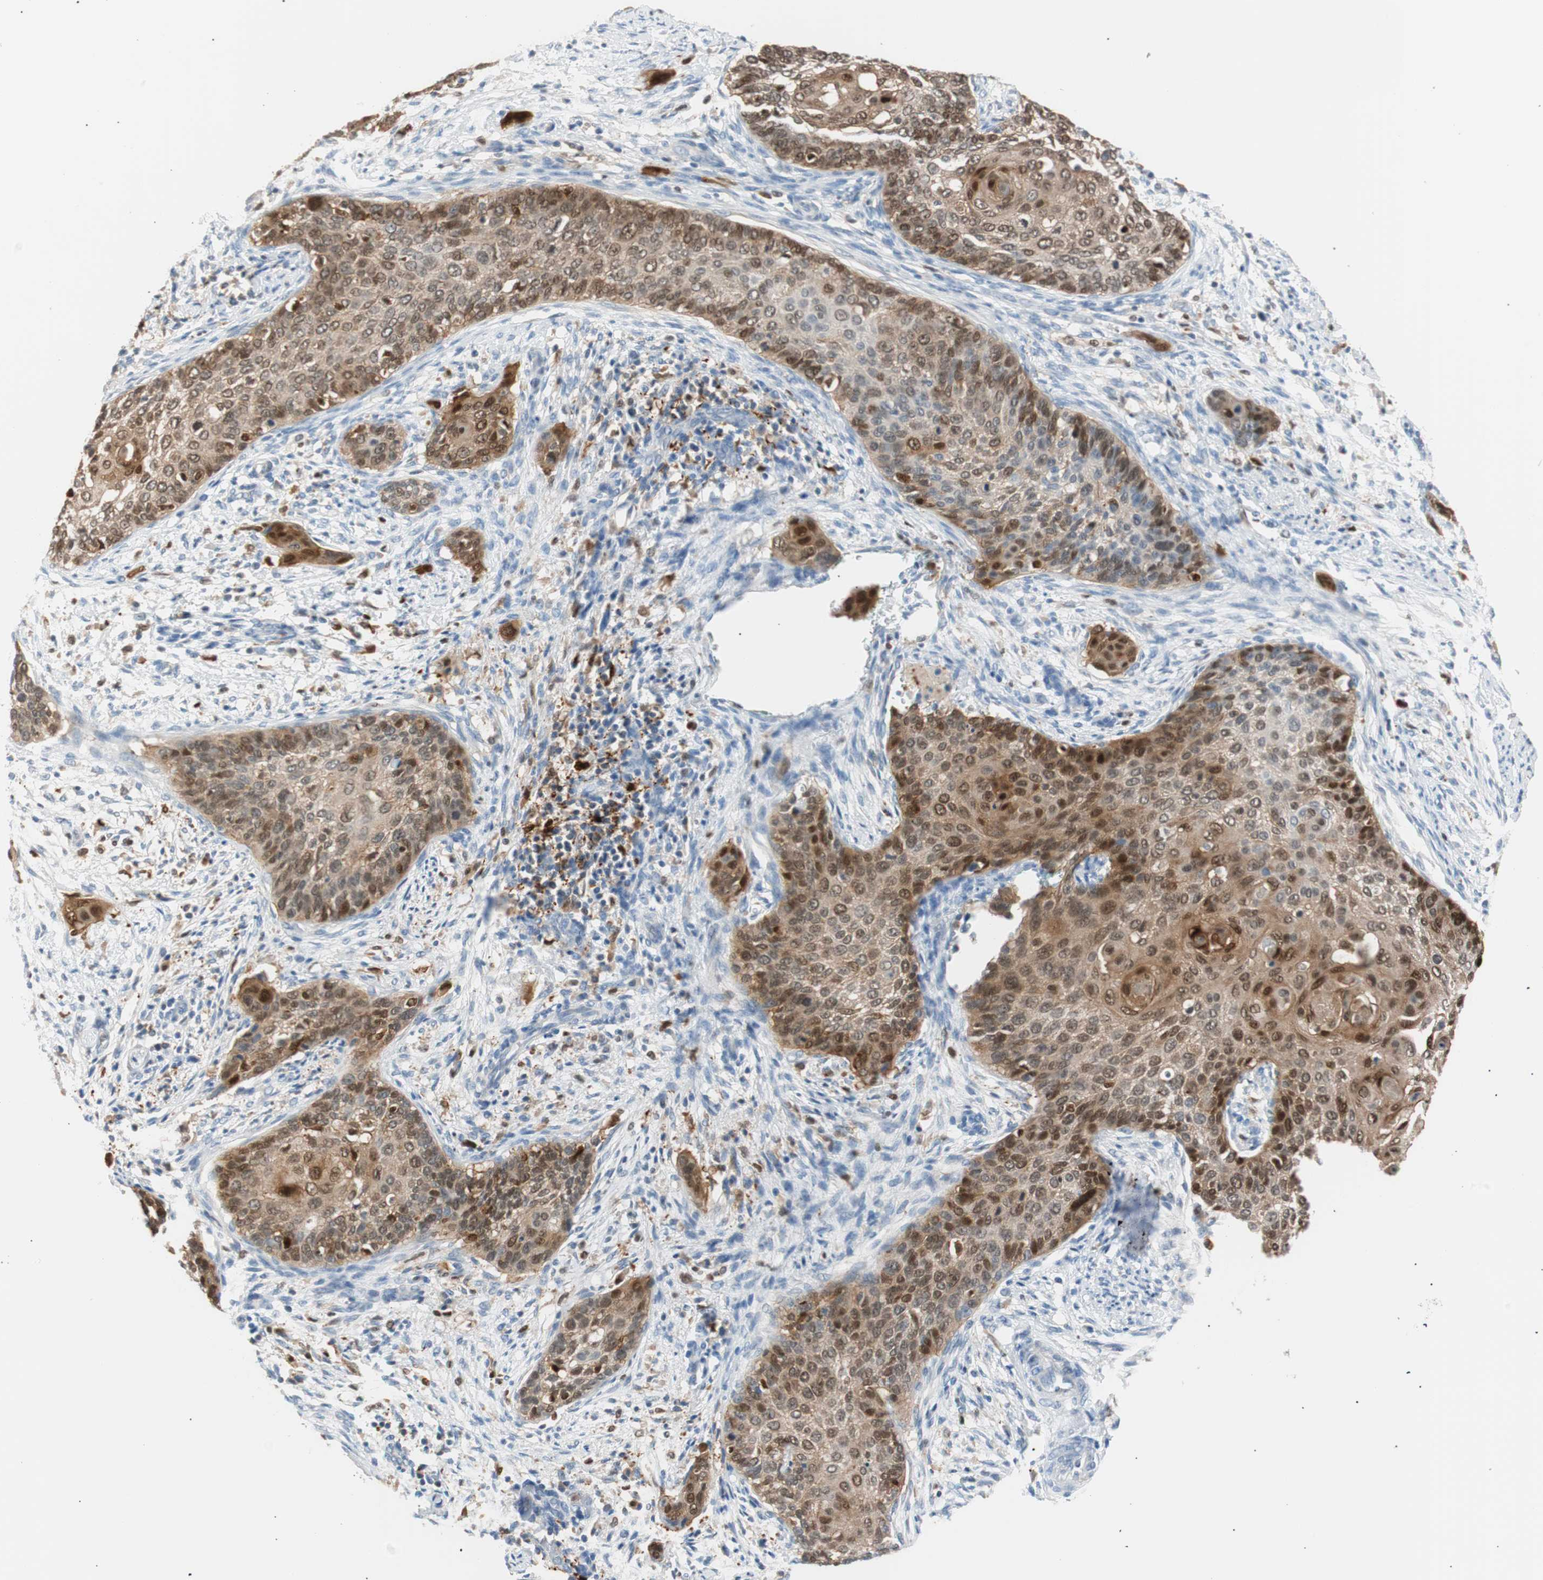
{"staining": {"intensity": "strong", "quantity": "25%-75%", "location": "cytoplasmic/membranous,nuclear"}, "tissue": "cervical cancer", "cell_type": "Tumor cells", "image_type": "cancer", "snomed": [{"axis": "morphology", "description": "Squamous cell carcinoma, NOS"}, {"axis": "topography", "description": "Cervix"}], "caption": "Cervical cancer (squamous cell carcinoma) tissue exhibits strong cytoplasmic/membranous and nuclear staining in approximately 25%-75% of tumor cells, visualized by immunohistochemistry. Using DAB (brown) and hematoxylin (blue) stains, captured at high magnification using brightfield microscopy.", "gene": "IL18", "patient": {"sex": "female", "age": 33}}